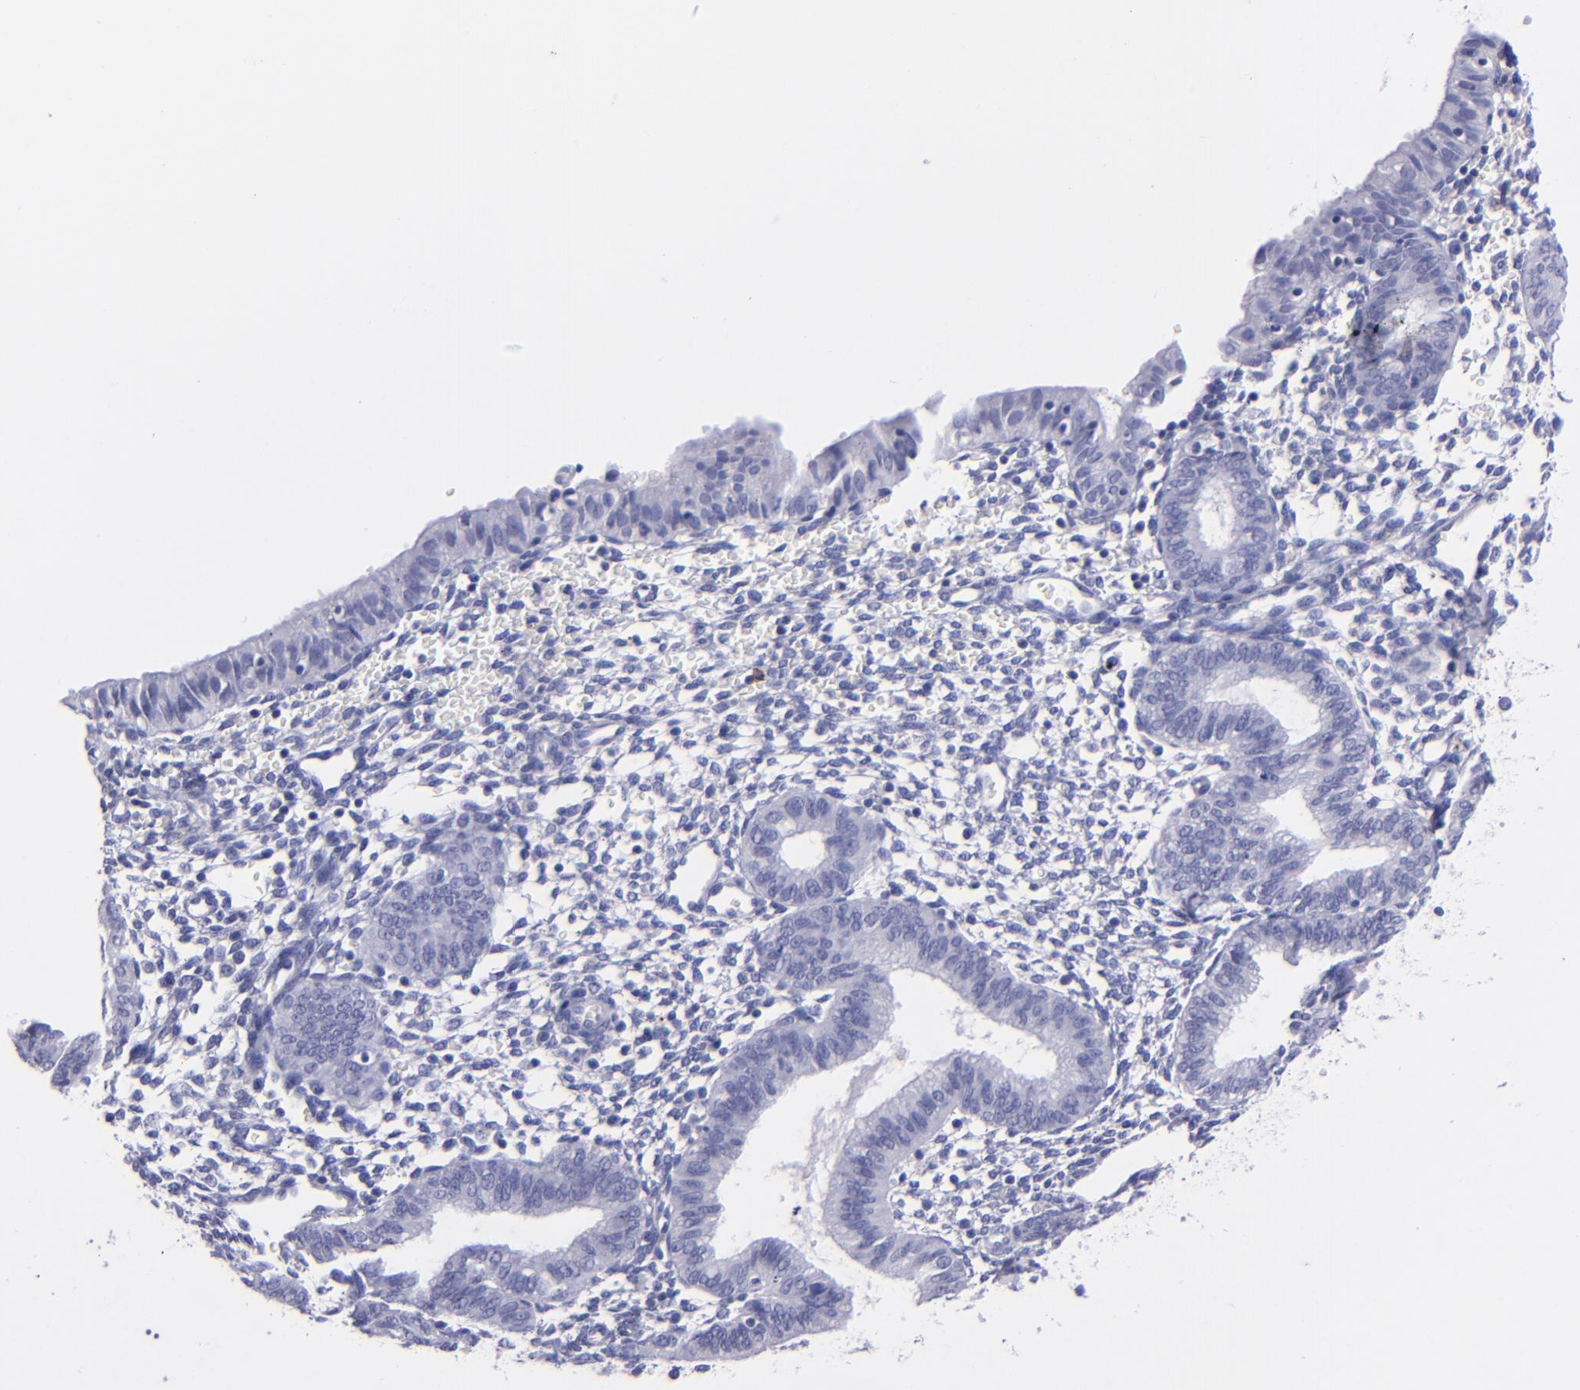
{"staining": {"intensity": "moderate", "quantity": "<25%", "location": "cytoplasmic/membranous"}, "tissue": "endometrium", "cell_type": "Cells in endometrial stroma", "image_type": "normal", "snomed": [{"axis": "morphology", "description": "Normal tissue, NOS"}, {"axis": "topography", "description": "Endometrium"}], "caption": "Immunohistochemical staining of unremarkable endometrium reveals moderate cytoplasmic/membranous protein positivity in approximately <25% of cells in endometrial stroma.", "gene": "CD37", "patient": {"sex": "female", "age": 61}}